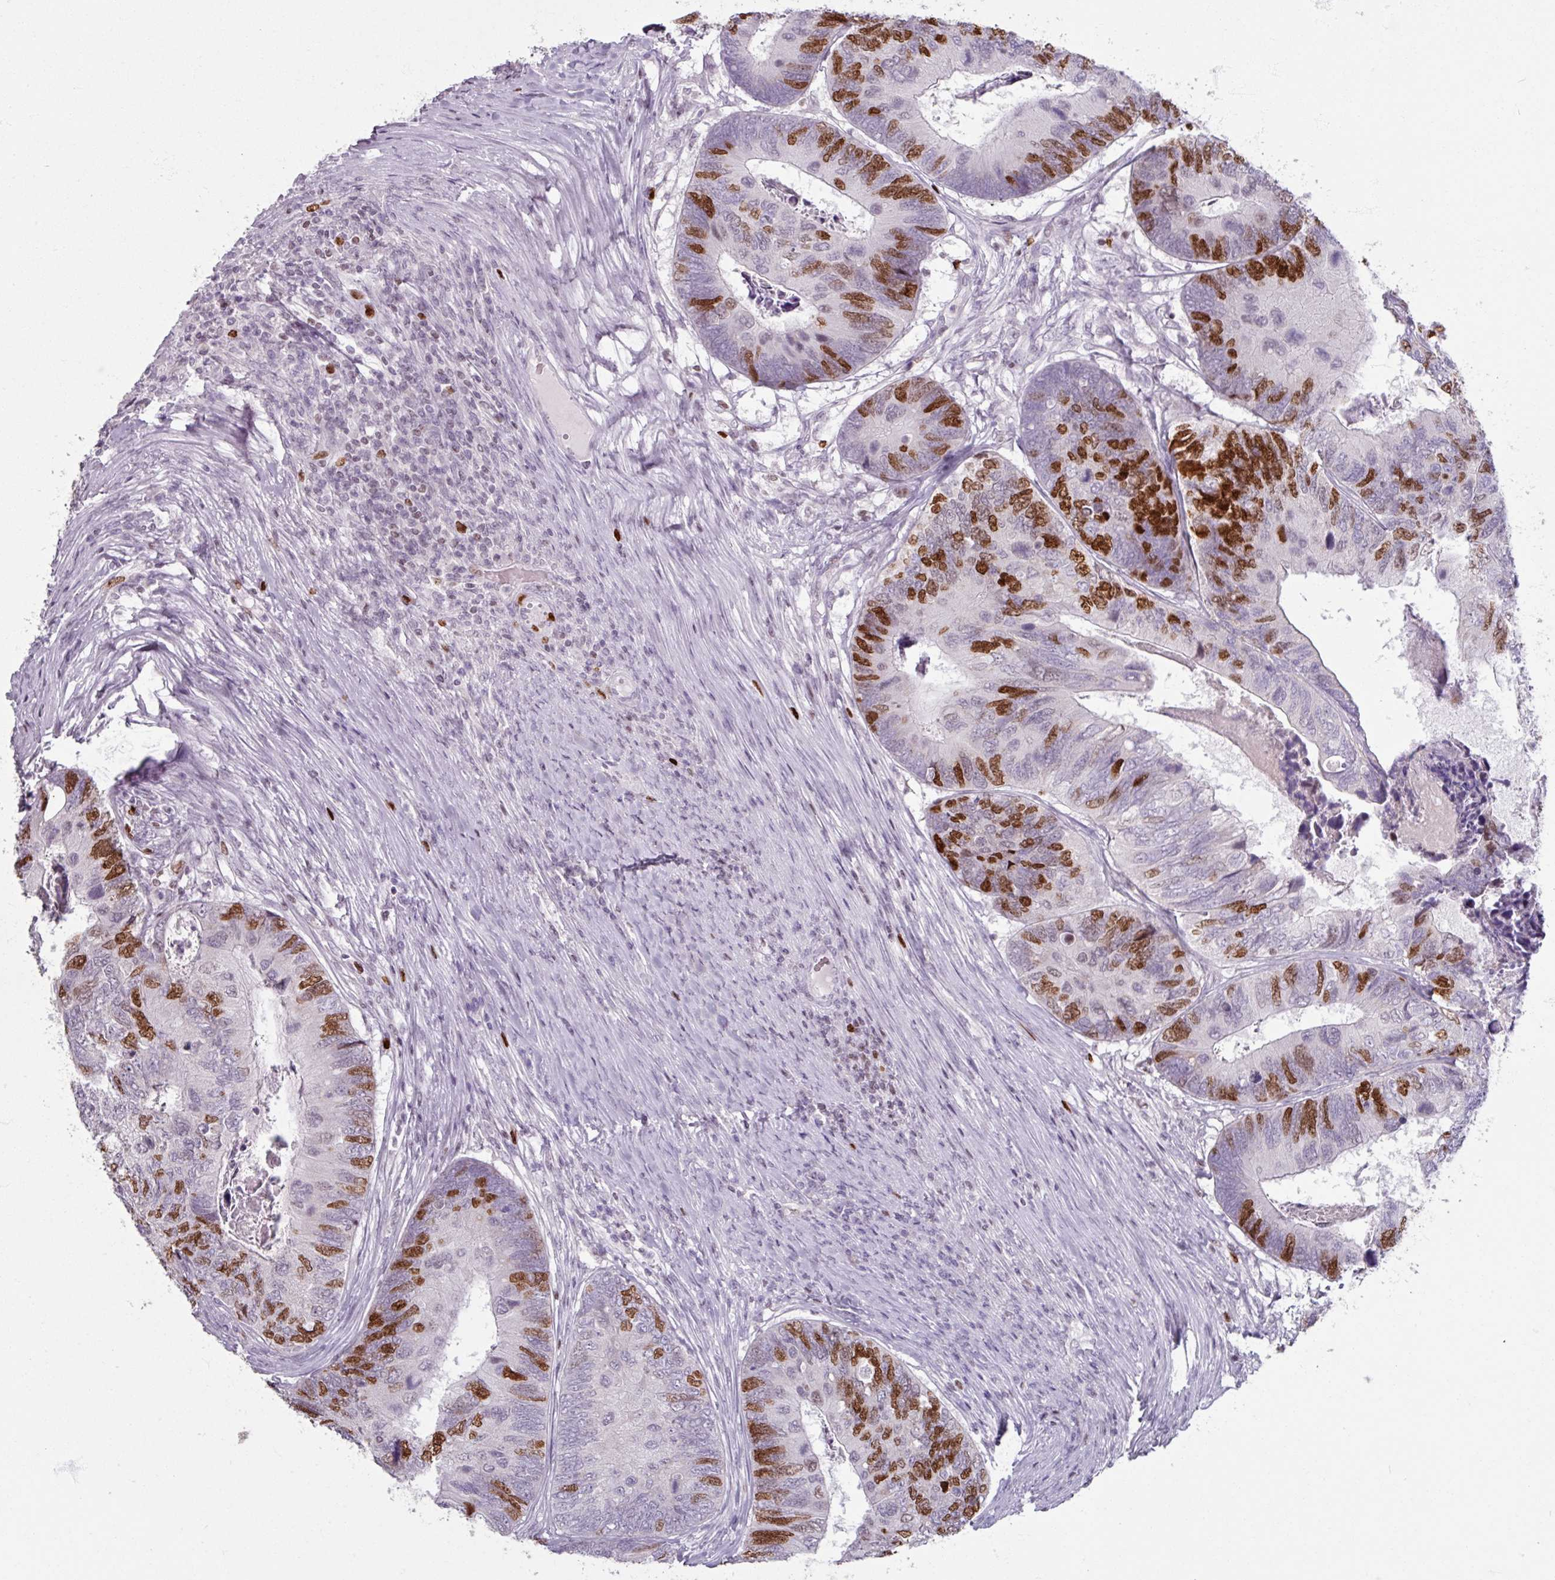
{"staining": {"intensity": "strong", "quantity": "25%-75%", "location": "nuclear"}, "tissue": "colorectal cancer", "cell_type": "Tumor cells", "image_type": "cancer", "snomed": [{"axis": "morphology", "description": "Adenocarcinoma, NOS"}, {"axis": "topography", "description": "Colon"}], "caption": "High-power microscopy captured an immunohistochemistry (IHC) image of adenocarcinoma (colorectal), revealing strong nuclear expression in approximately 25%-75% of tumor cells.", "gene": "ATAD2", "patient": {"sex": "female", "age": 67}}